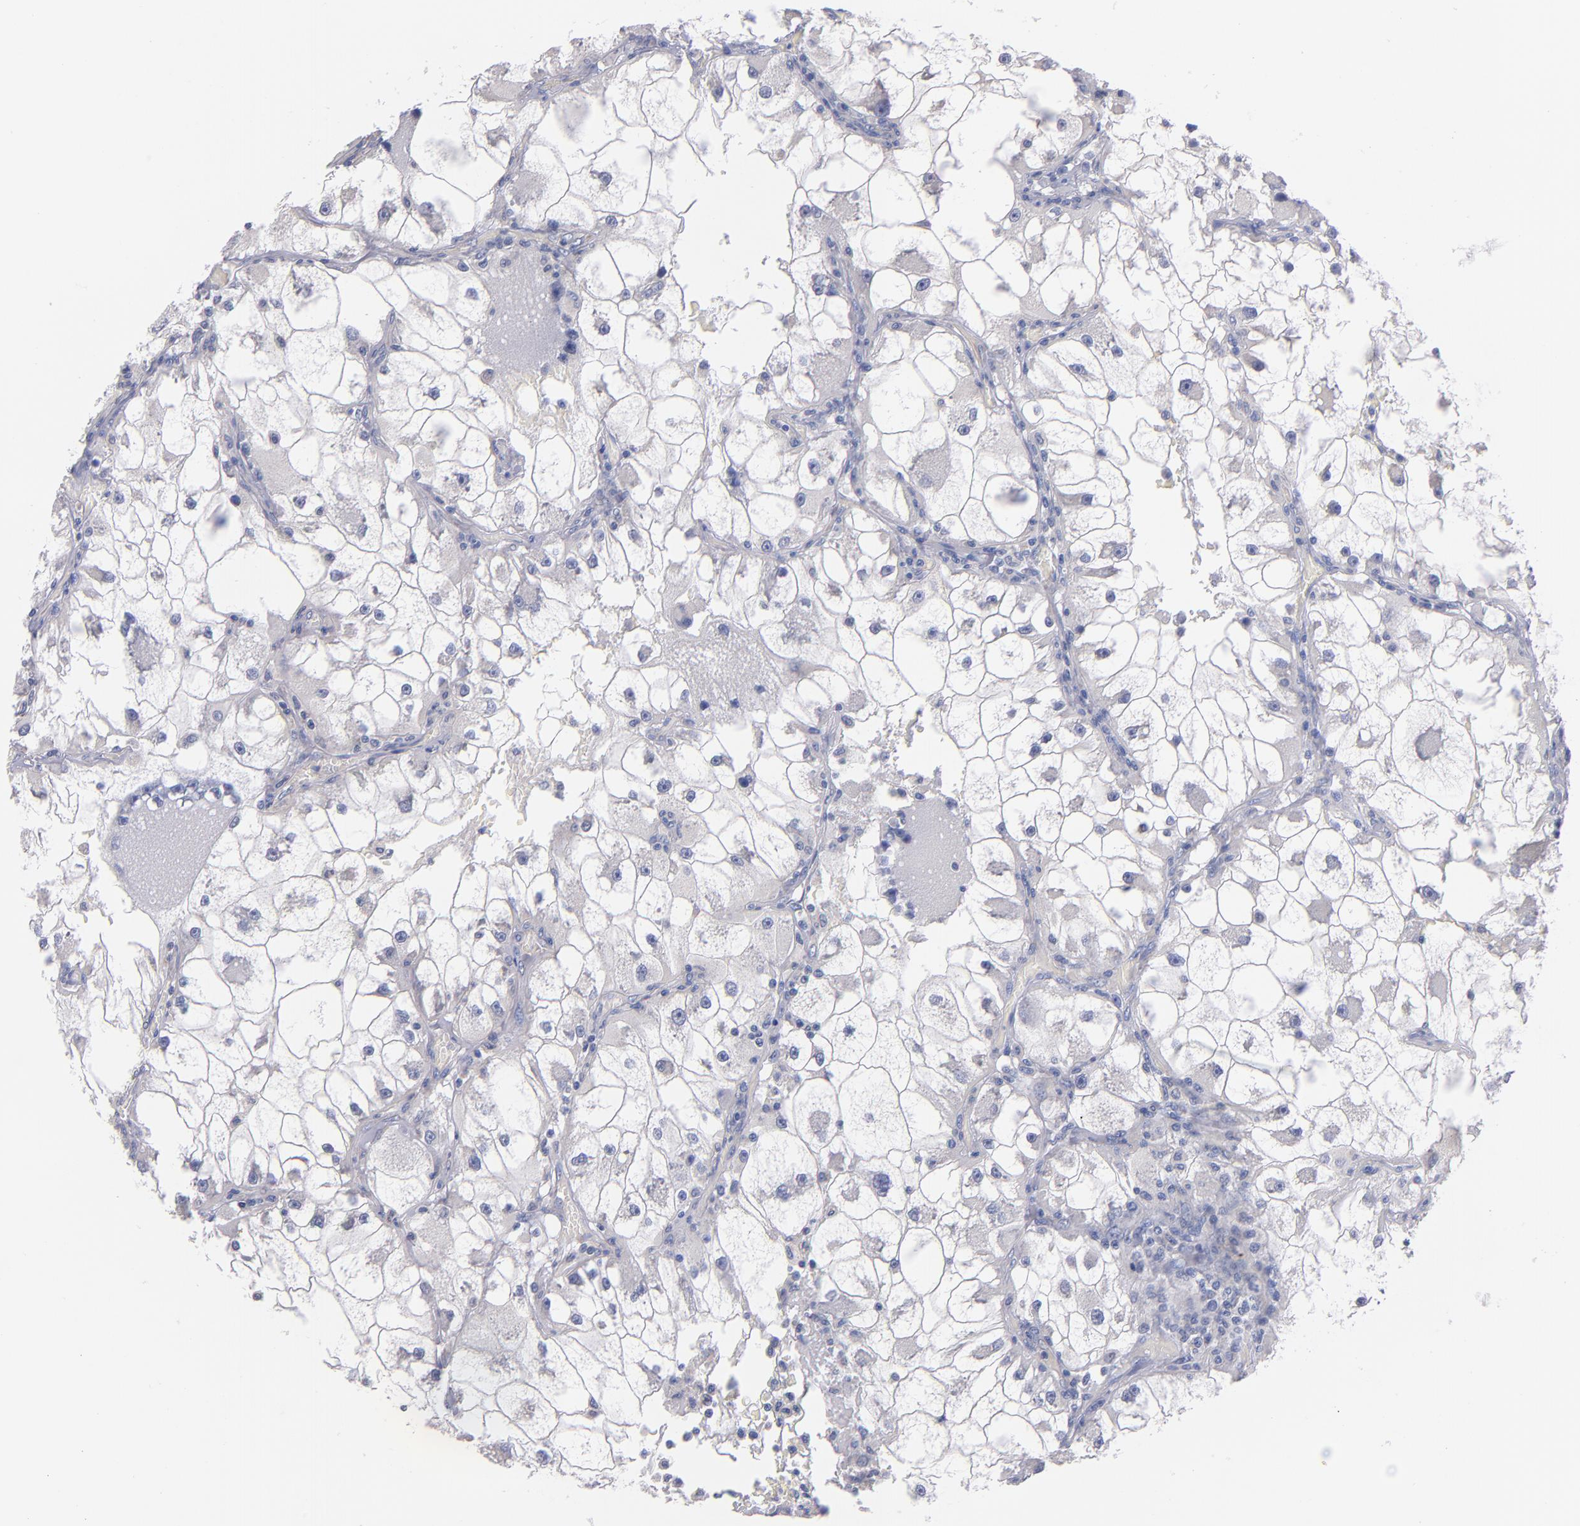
{"staining": {"intensity": "negative", "quantity": "none", "location": "none"}, "tissue": "renal cancer", "cell_type": "Tumor cells", "image_type": "cancer", "snomed": [{"axis": "morphology", "description": "Adenocarcinoma, NOS"}, {"axis": "topography", "description": "Kidney"}], "caption": "Tumor cells are negative for brown protein staining in renal cancer (adenocarcinoma). Brightfield microscopy of IHC stained with DAB (3,3'-diaminobenzidine) (brown) and hematoxylin (blue), captured at high magnification.", "gene": "CNTNAP2", "patient": {"sex": "female", "age": 73}}